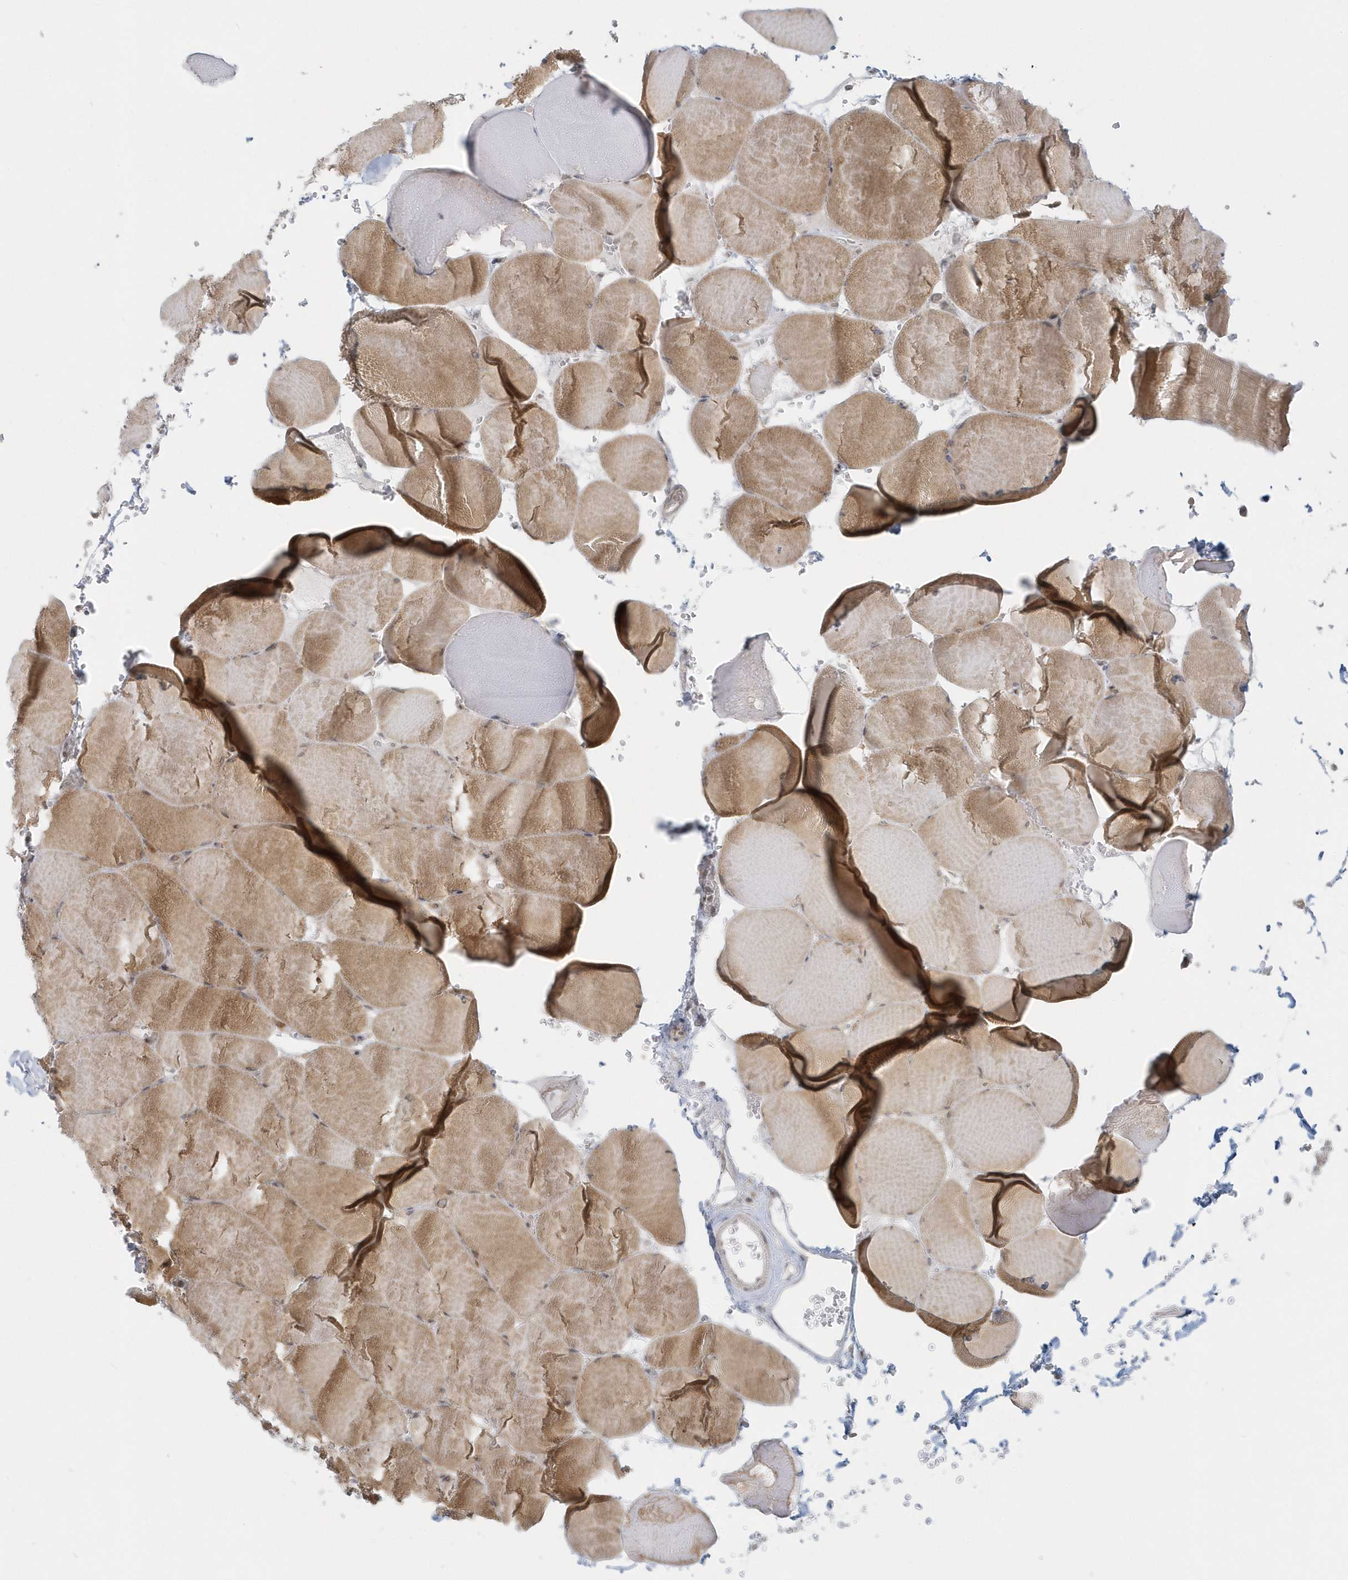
{"staining": {"intensity": "moderate", "quantity": ">75%", "location": "cytoplasmic/membranous"}, "tissue": "skeletal muscle", "cell_type": "Myocytes", "image_type": "normal", "snomed": [{"axis": "morphology", "description": "Normal tissue, NOS"}, {"axis": "topography", "description": "Skeletal muscle"}, {"axis": "topography", "description": "Head-Neck"}], "caption": "Protein staining of normal skeletal muscle reveals moderate cytoplasmic/membranous expression in about >75% of myocytes.", "gene": "BLTP3A", "patient": {"sex": "male", "age": 66}}